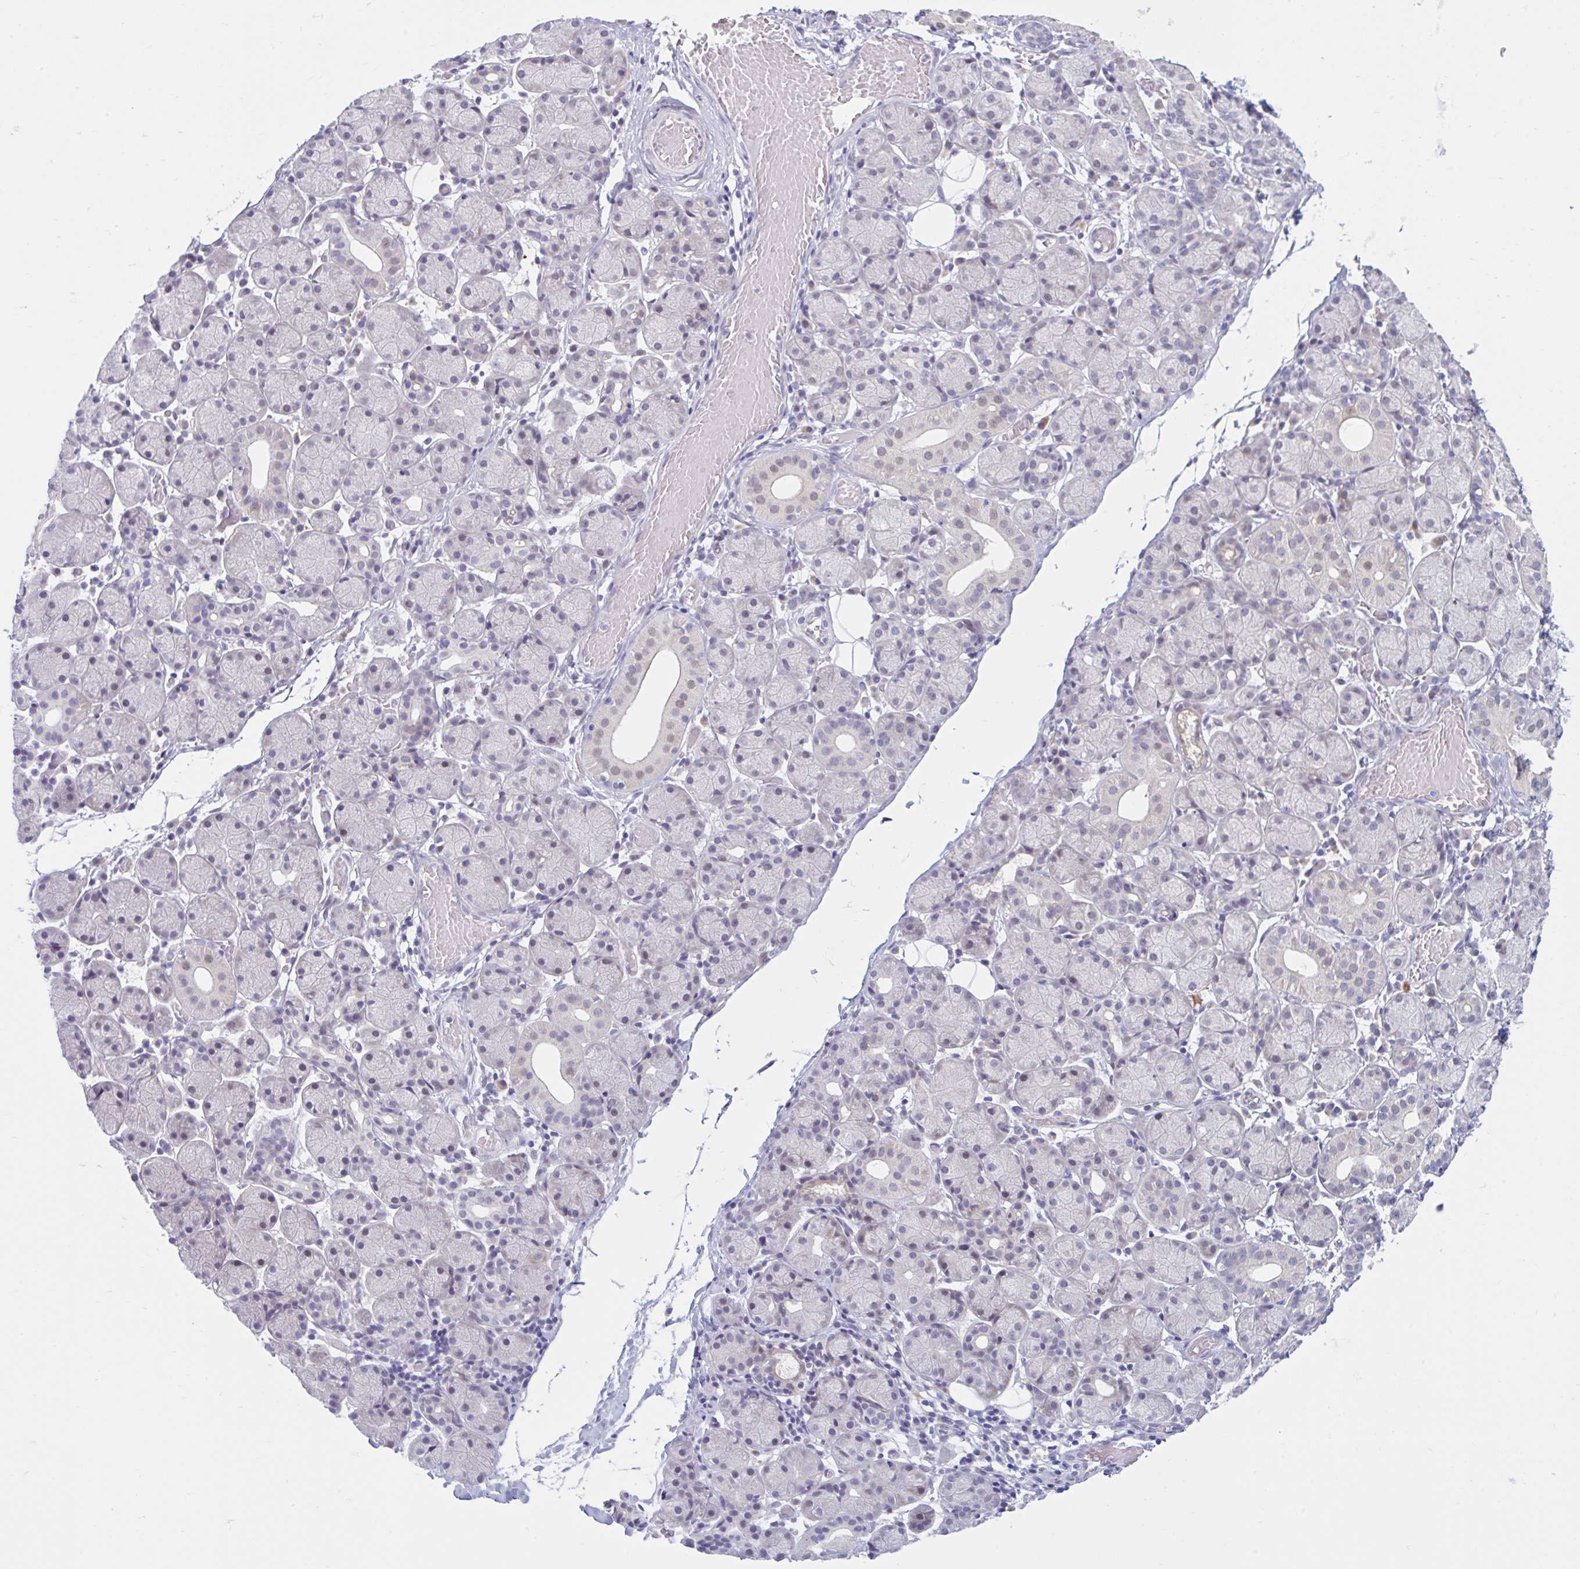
{"staining": {"intensity": "weak", "quantity": "25%-75%", "location": "nuclear"}, "tissue": "salivary gland", "cell_type": "Glandular cells", "image_type": "normal", "snomed": [{"axis": "morphology", "description": "Normal tissue, NOS"}, {"axis": "topography", "description": "Salivary gland"}], "caption": "Protein analysis of normal salivary gland exhibits weak nuclear staining in about 25%-75% of glandular cells. (IHC, brightfield microscopy, high magnification).", "gene": "FAM153A", "patient": {"sex": "female", "age": 24}}